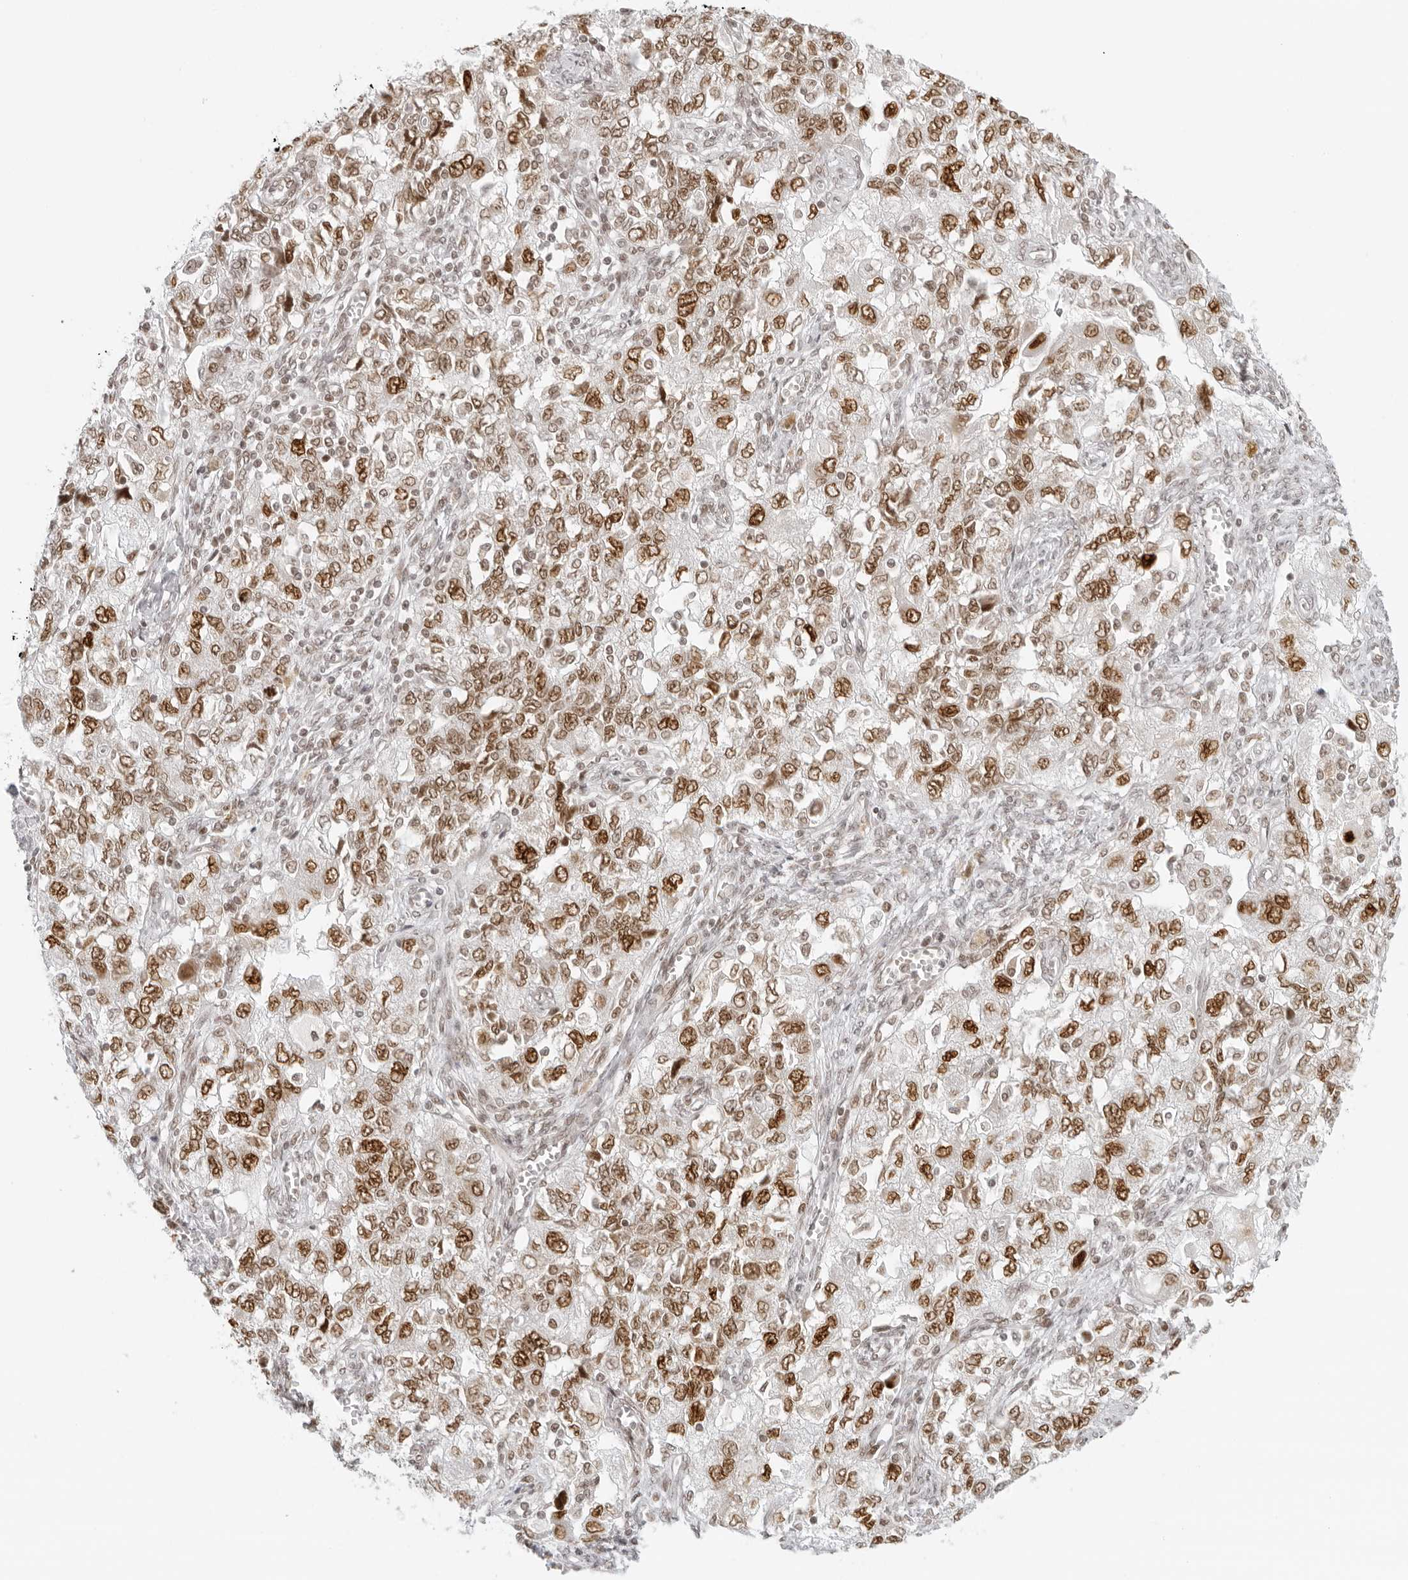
{"staining": {"intensity": "moderate", "quantity": ">75%", "location": "nuclear"}, "tissue": "ovarian cancer", "cell_type": "Tumor cells", "image_type": "cancer", "snomed": [{"axis": "morphology", "description": "Carcinoma, NOS"}, {"axis": "morphology", "description": "Cystadenocarcinoma, serous, NOS"}, {"axis": "topography", "description": "Ovary"}], "caption": "Human serous cystadenocarcinoma (ovarian) stained with a brown dye reveals moderate nuclear positive expression in about >75% of tumor cells.", "gene": "RCC1", "patient": {"sex": "female", "age": 69}}